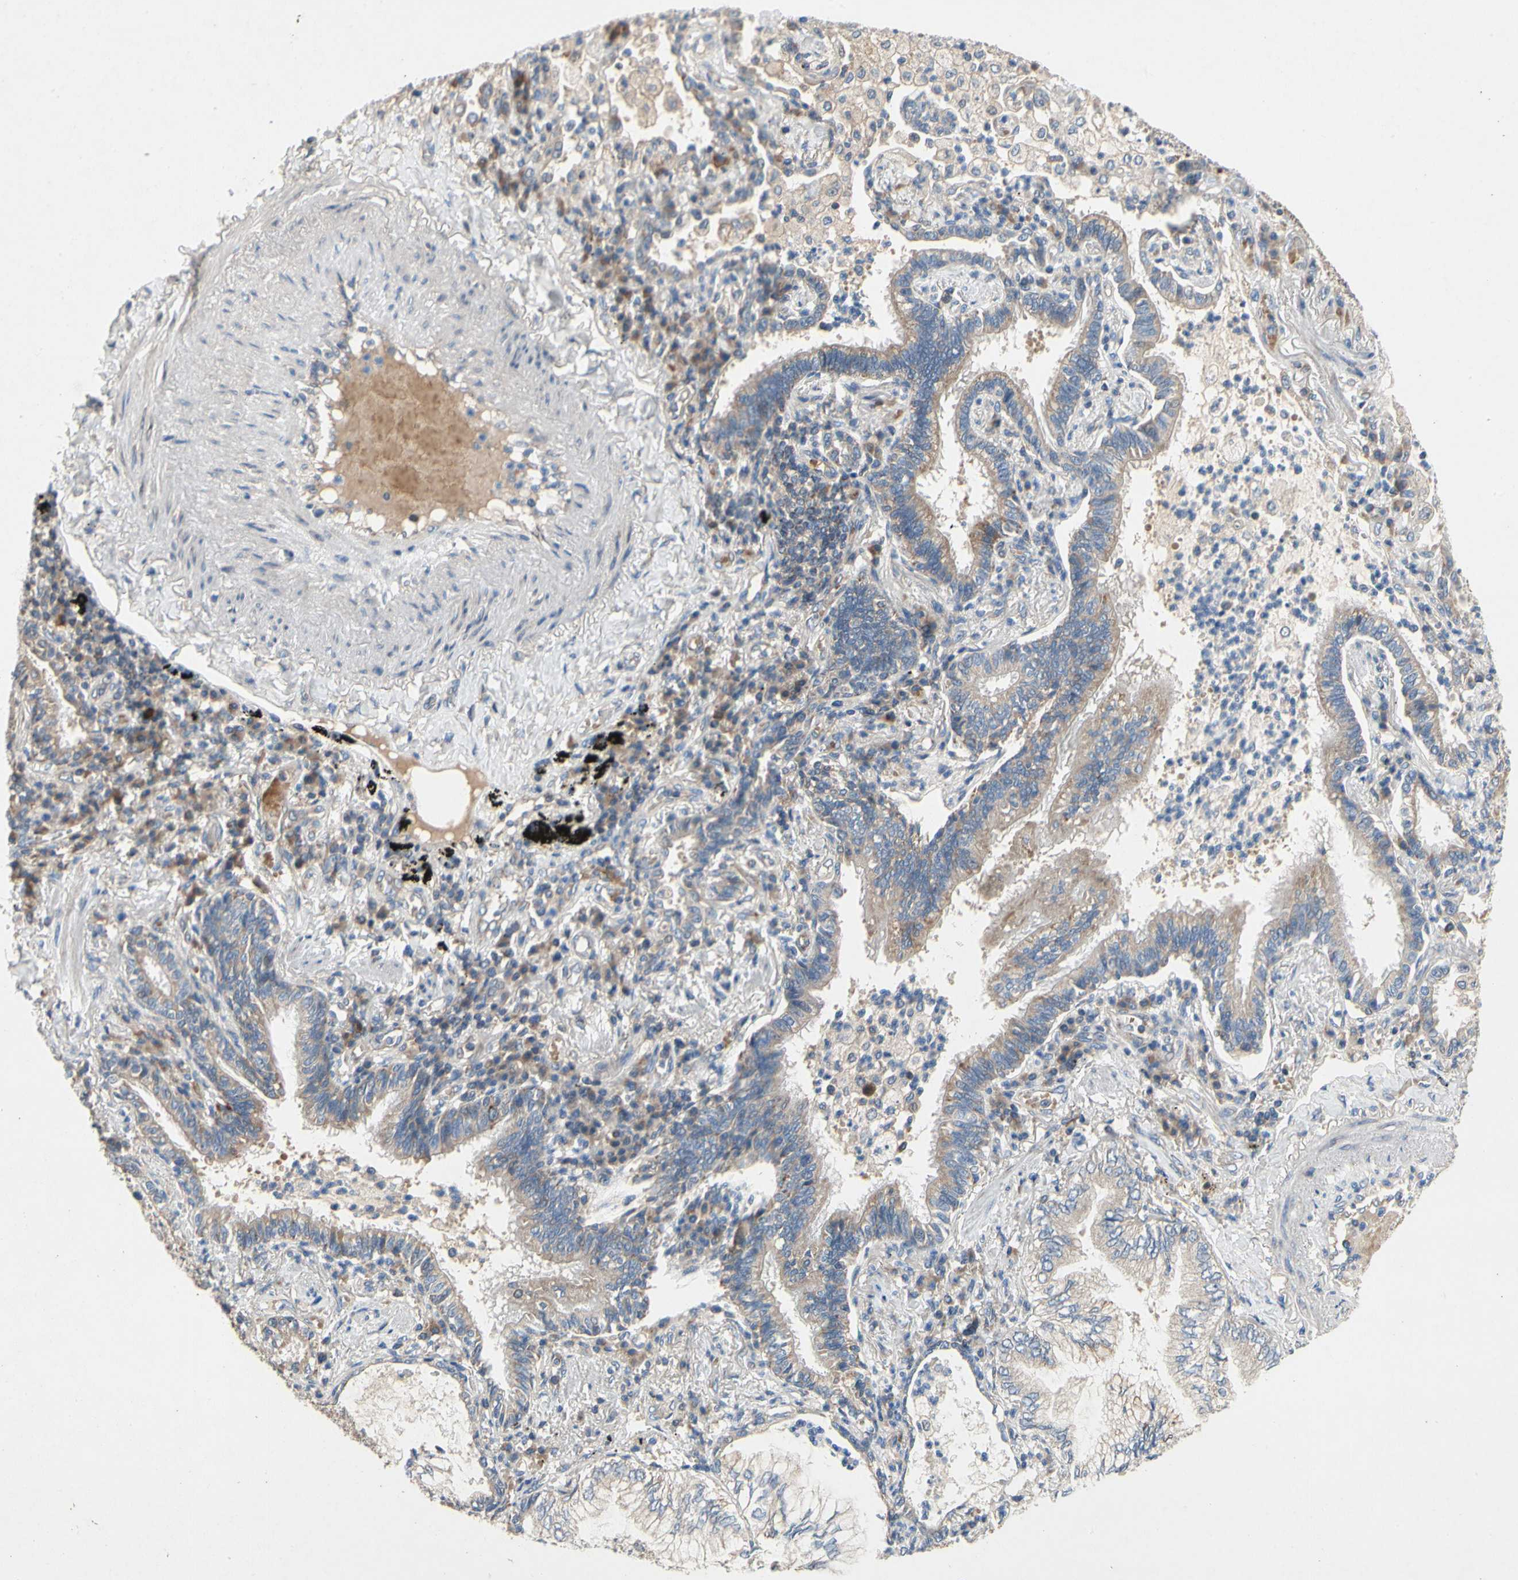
{"staining": {"intensity": "moderate", "quantity": "25%-75%", "location": "cytoplasmic/membranous"}, "tissue": "lung cancer", "cell_type": "Tumor cells", "image_type": "cancer", "snomed": [{"axis": "morphology", "description": "Normal tissue, NOS"}, {"axis": "morphology", "description": "Adenocarcinoma, NOS"}, {"axis": "topography", "description": "Bronchus"}, {"axis": "topography", "description": "Lung"}], "caption": "Immunohistochemistry (DAB (3,3'-diaminobenzidine)) staining of human lung cancer (adenocarcinoma) exhibits moderate cytoplasmic/membranous protein staining in approximately 25%-75% of tumor cells.", "gene": "KLHDC8B", "patient": {"sex": "female", "age": 70}}